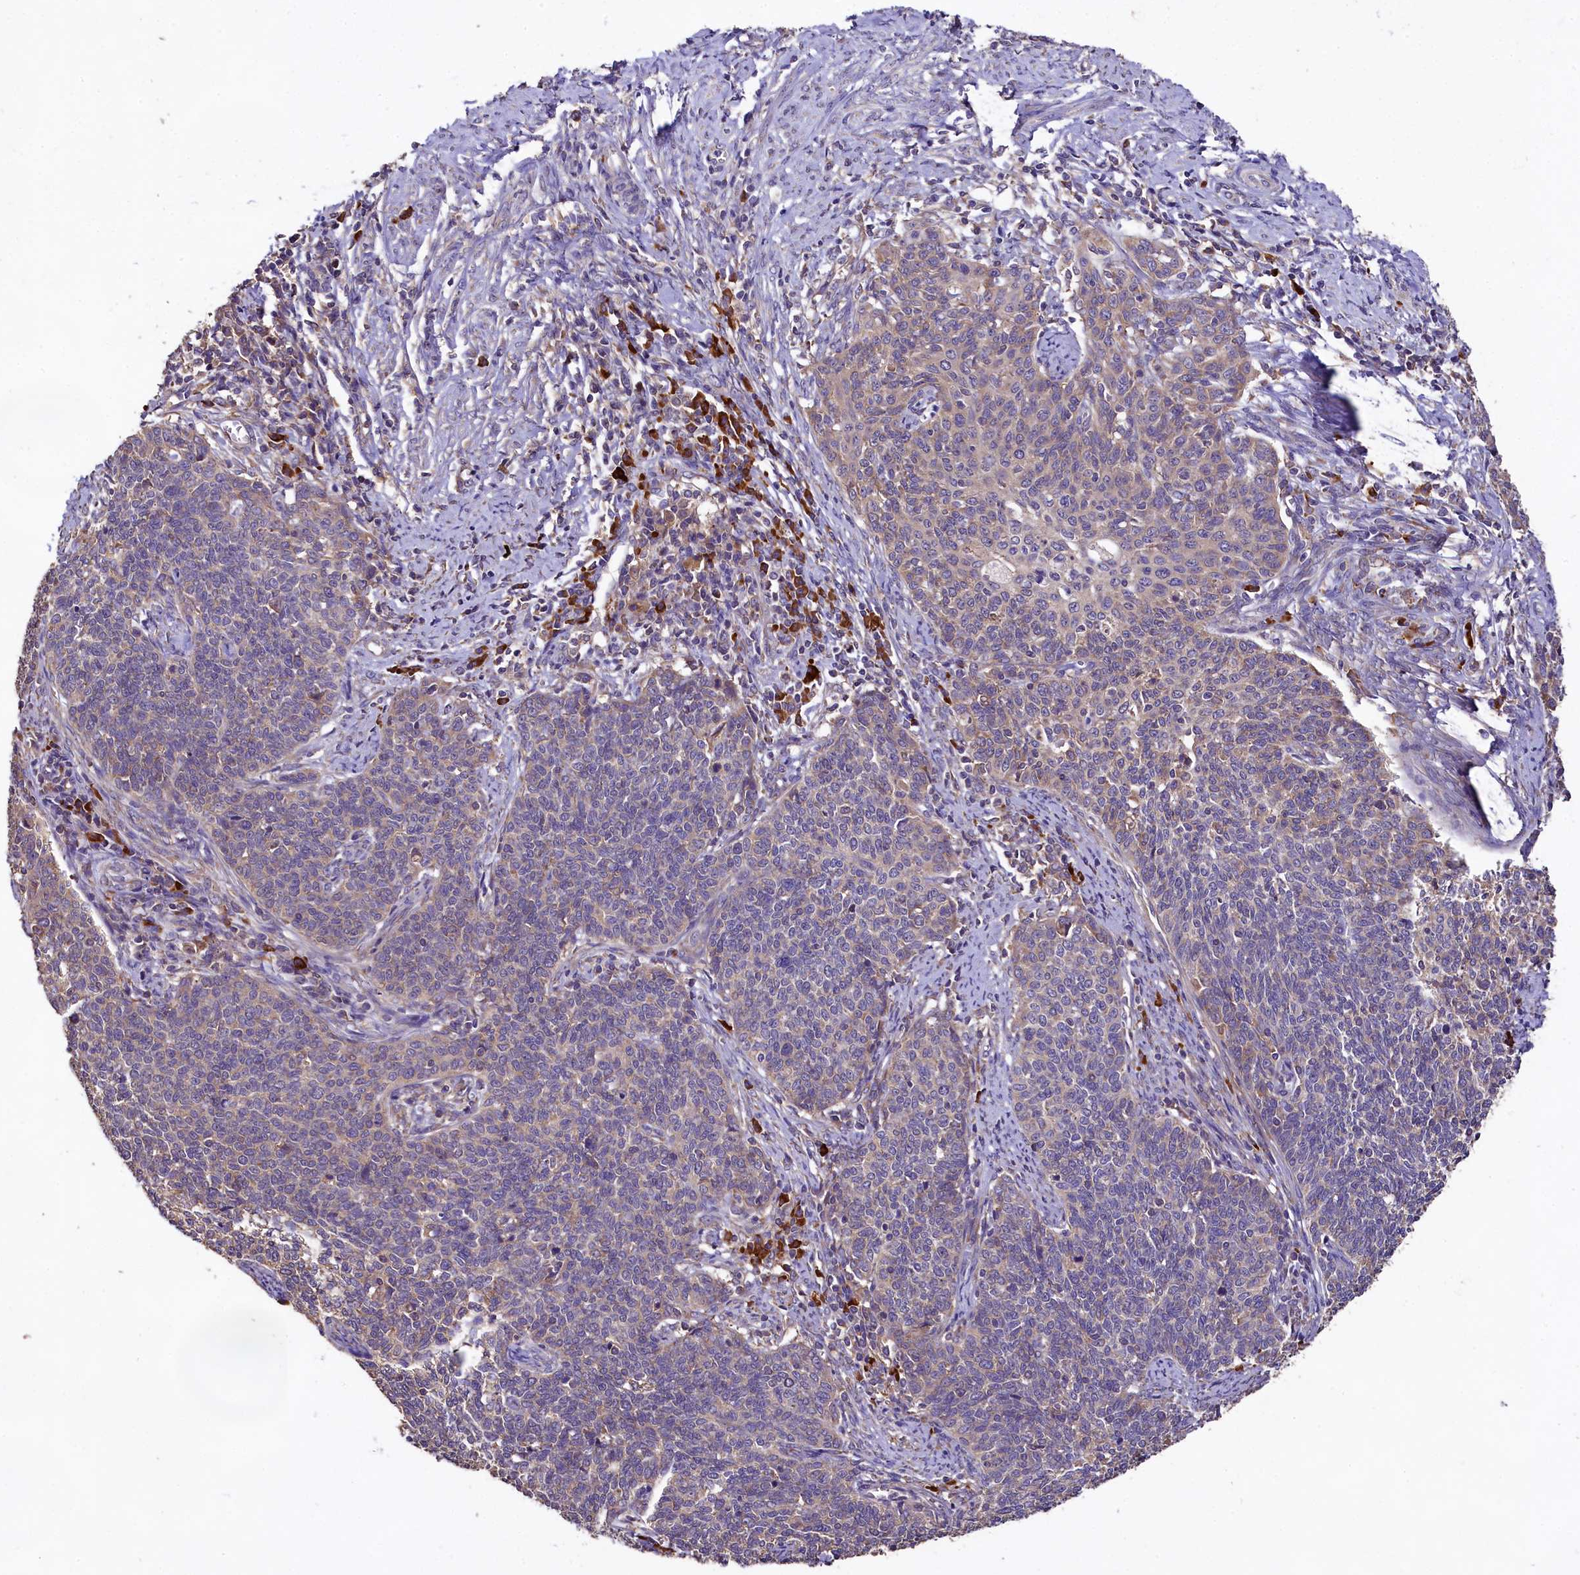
{"staining": {"intensity": "weak", "quantity": "<25%", "location": "cytoplasmic/membranous"}, "tissue": "cervical cancer", "cell_type": "Tumor cells", "image_type": "cancer", "snomed": [{"axis": "morphology", "description": "Squamous cell carcinoma, NOS"}, {"axis": "topography", "description": "Cervix"}], "caption": "IHC image of neoplastic tissue: human cervical cancer stained with DAB demonstrates no significant protein positivity in tumor cells. (Stains: DAB (3,3'-diaminobenzidine) immunohistochemistry (IHC) with hematoxylin counter stain, Microscopy: brightfield microscopy at high magnification).", "gene": "ENKD1", "patient": {"sex": "female", "age": 39}}